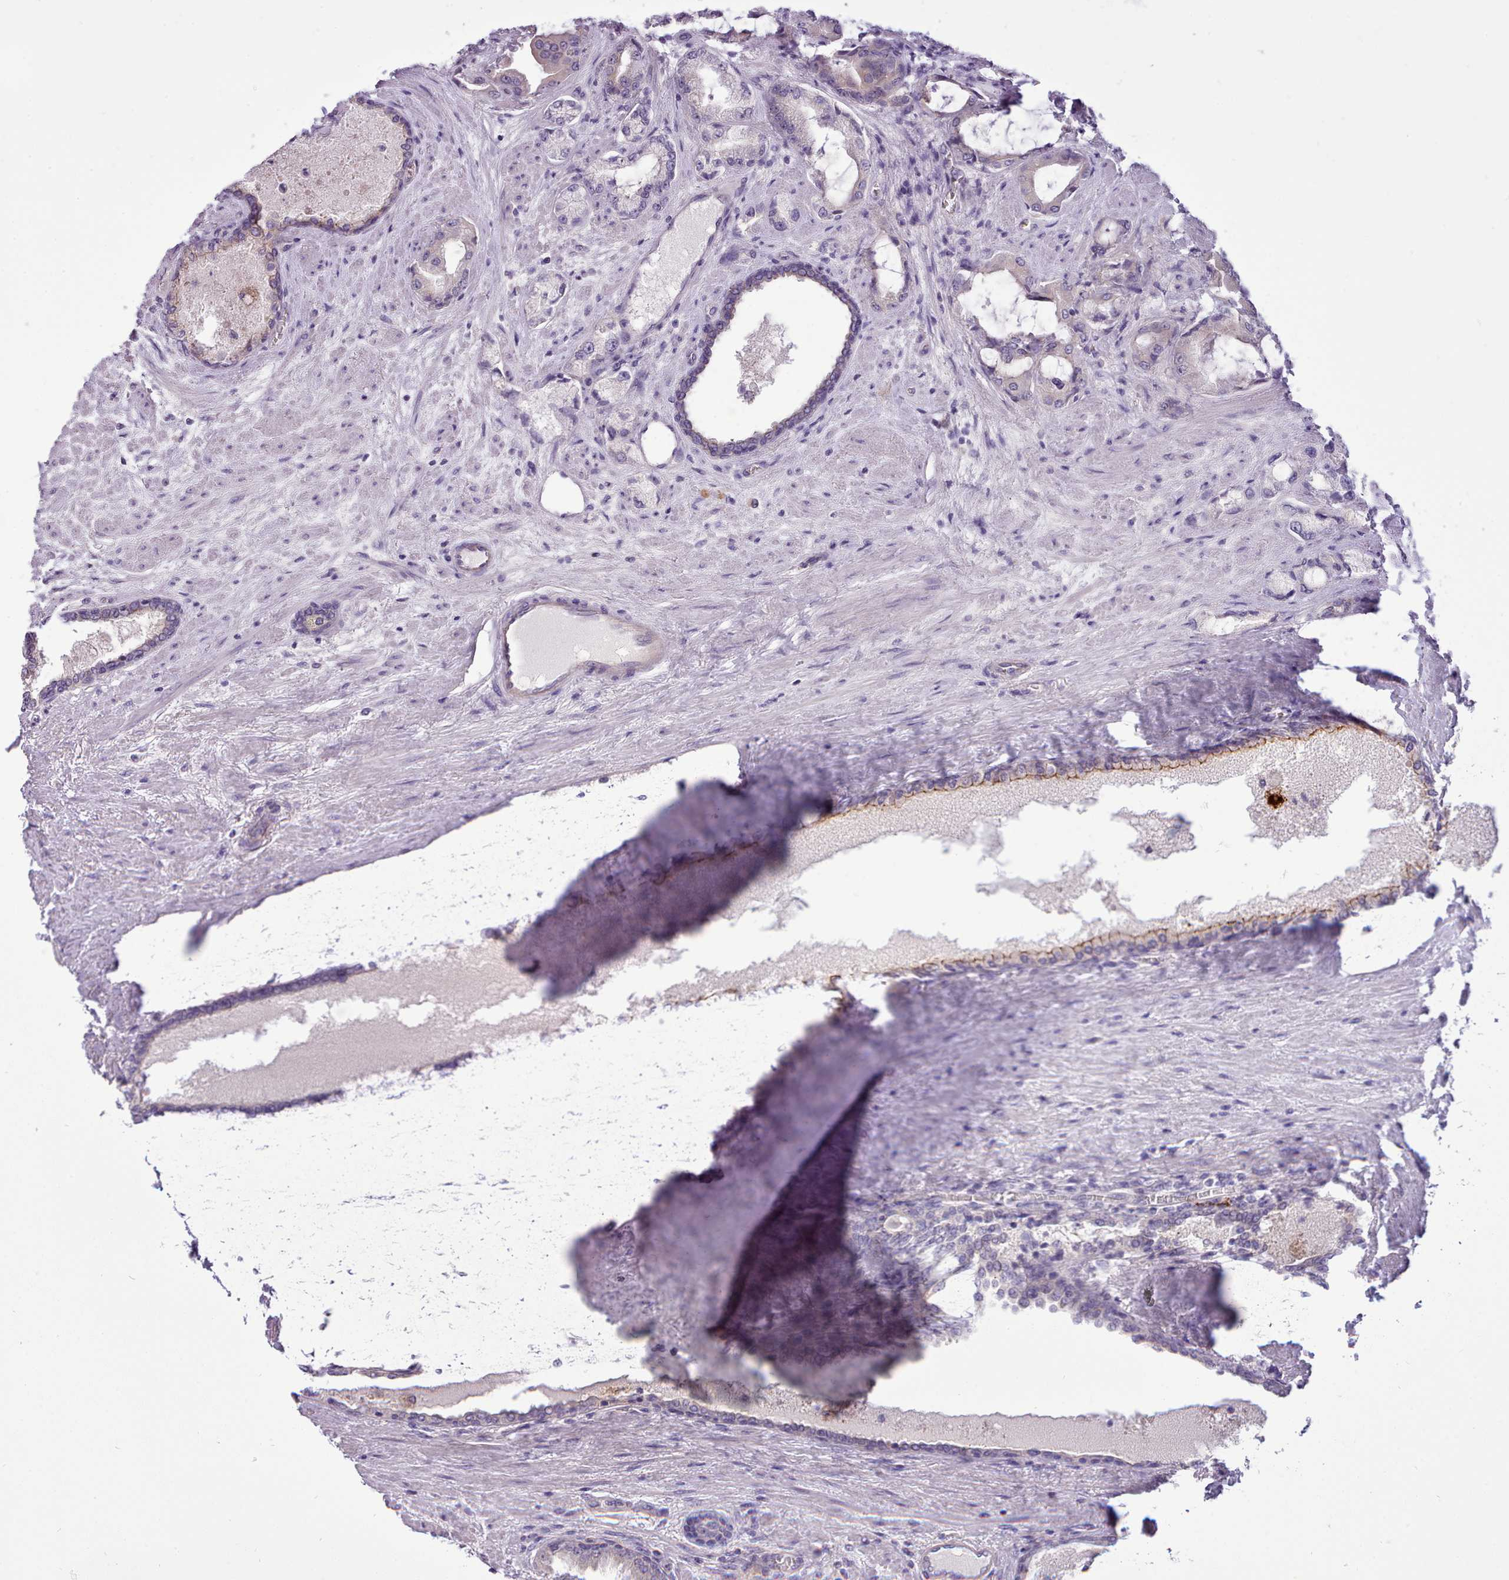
{"staining": {"intensity": "negative", "quantity": "none", "location": "none"}, "tissue": "prostate cancer", "cell_type": "Tumor cells", "image_type": "cancer", "snomed": [{"axis": "morphology", "description": "Adenocarcinoma, High grade"}, {"axis": "topography", "description": "Prostate"}], "caption": "A high-resolution micrograph shows immunohistochemistry staining of prostate cancer, which displays no significant expression in tumor cells.", "gene": "CYP2A13", "patient": {"sex": "male", "age": 68}}